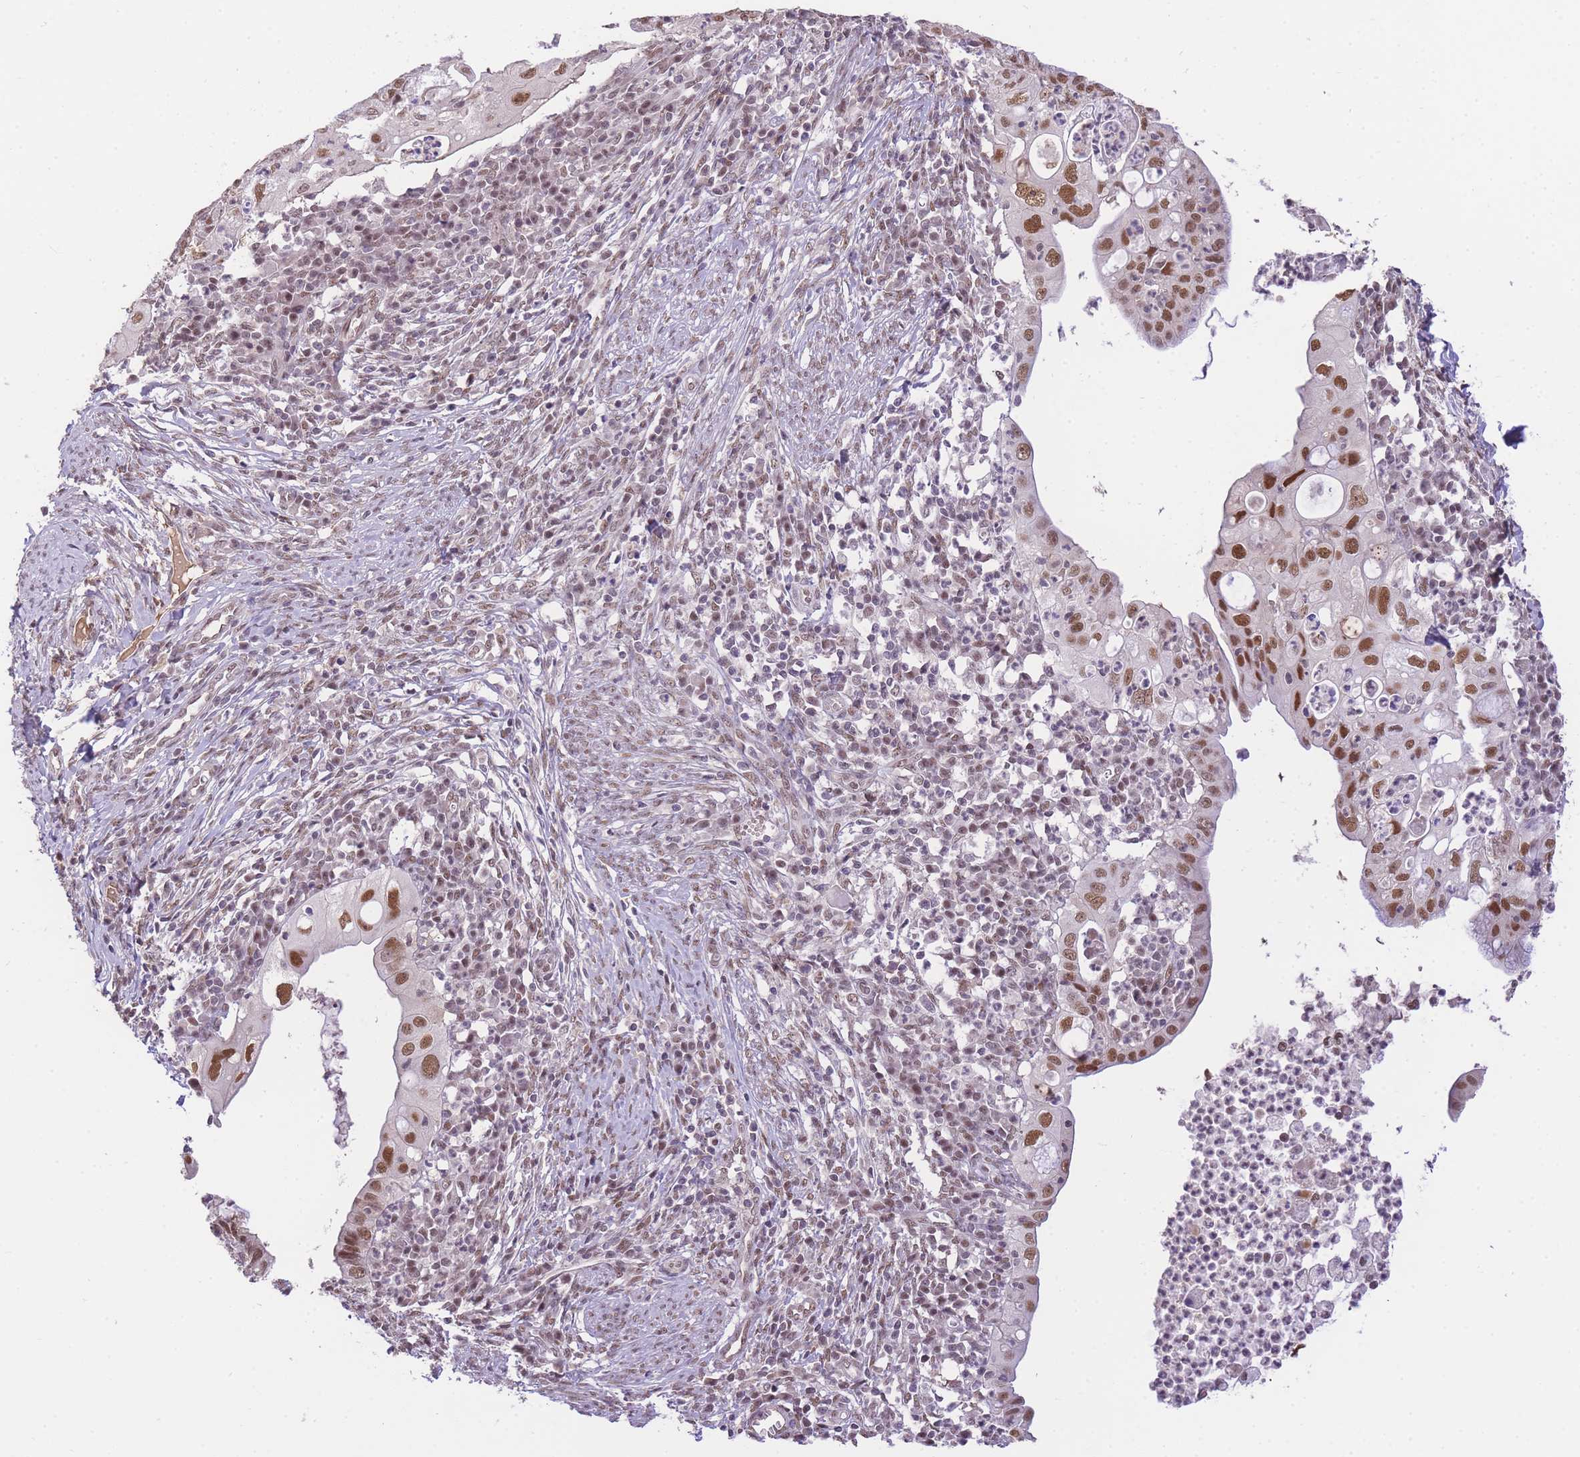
{"staining": {"intensity": "moderate", "quantity": ">75%", "location": "nuclear"}, "tissue": "cervical cancer", "cell_type": "Tumor cells", "image_type": "cancer", "snomed": [{"axis": "morphology", "description": "Adenocarcinoma, NOS"}, {"axis": "topography", "description": "Cervix"}], "caption": "This is an image of IHC staining of cervical adenocarcinoma, which shows moderate staining in the nuclear of tumor cells.", "gene": "UBXN7", "patient": {"sex": "female", "age": 36}}